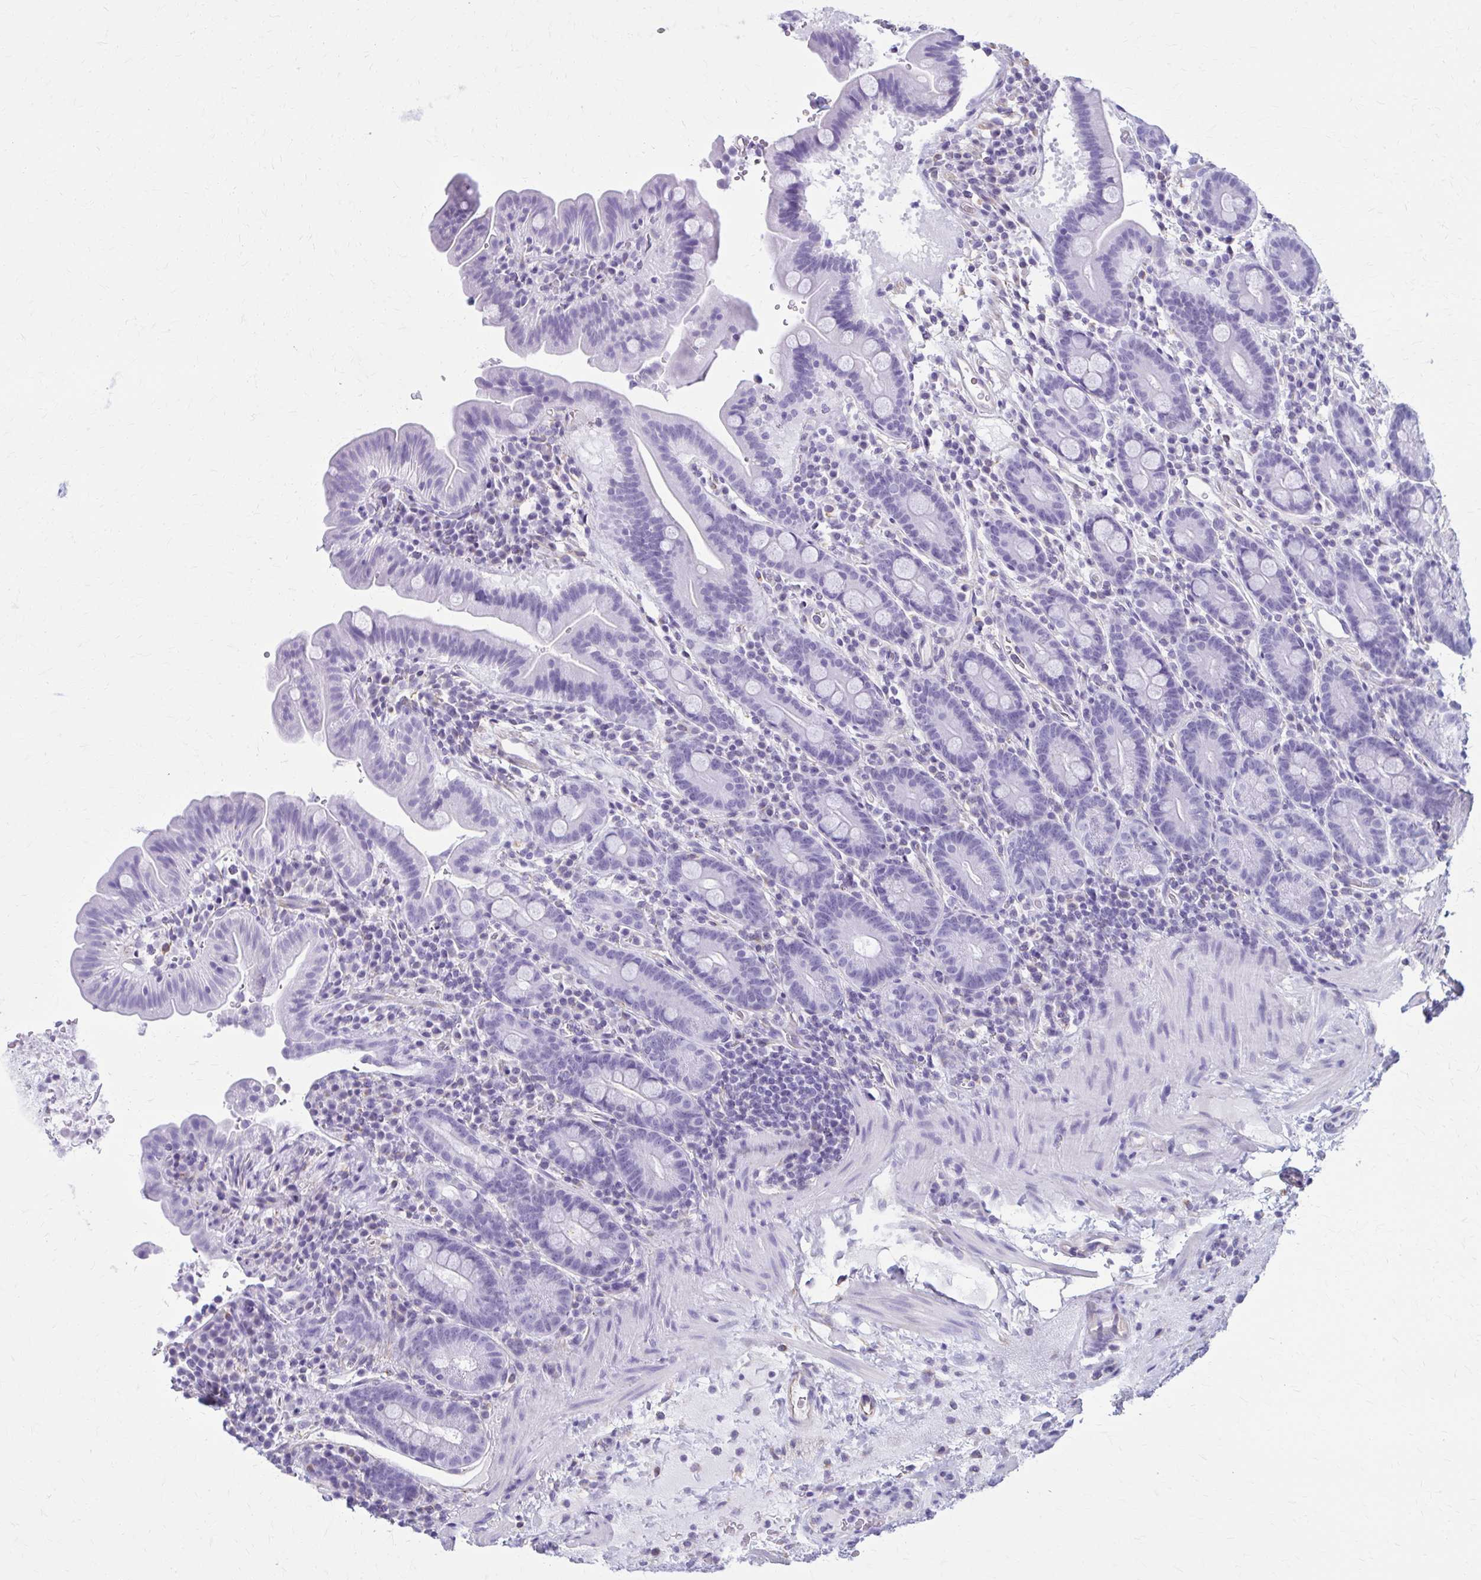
{"staining": {"intensity": "negative", "quantity": "none", "location": "none"}, "tissue": "small intestine", "cell_type": "Glandular cells", "image_type": "normal", "snomed": [{"axis": "morphology", "description": "Normal tissue, NOS"}, {"axis": "topography", "description": "Small intestine"}], "caption": "This is an IHC micrograph of normal small intestine. There is no expression in glandular cells.", "gene": "GFAP", "patient": {"sex": "male", "age": 26}}